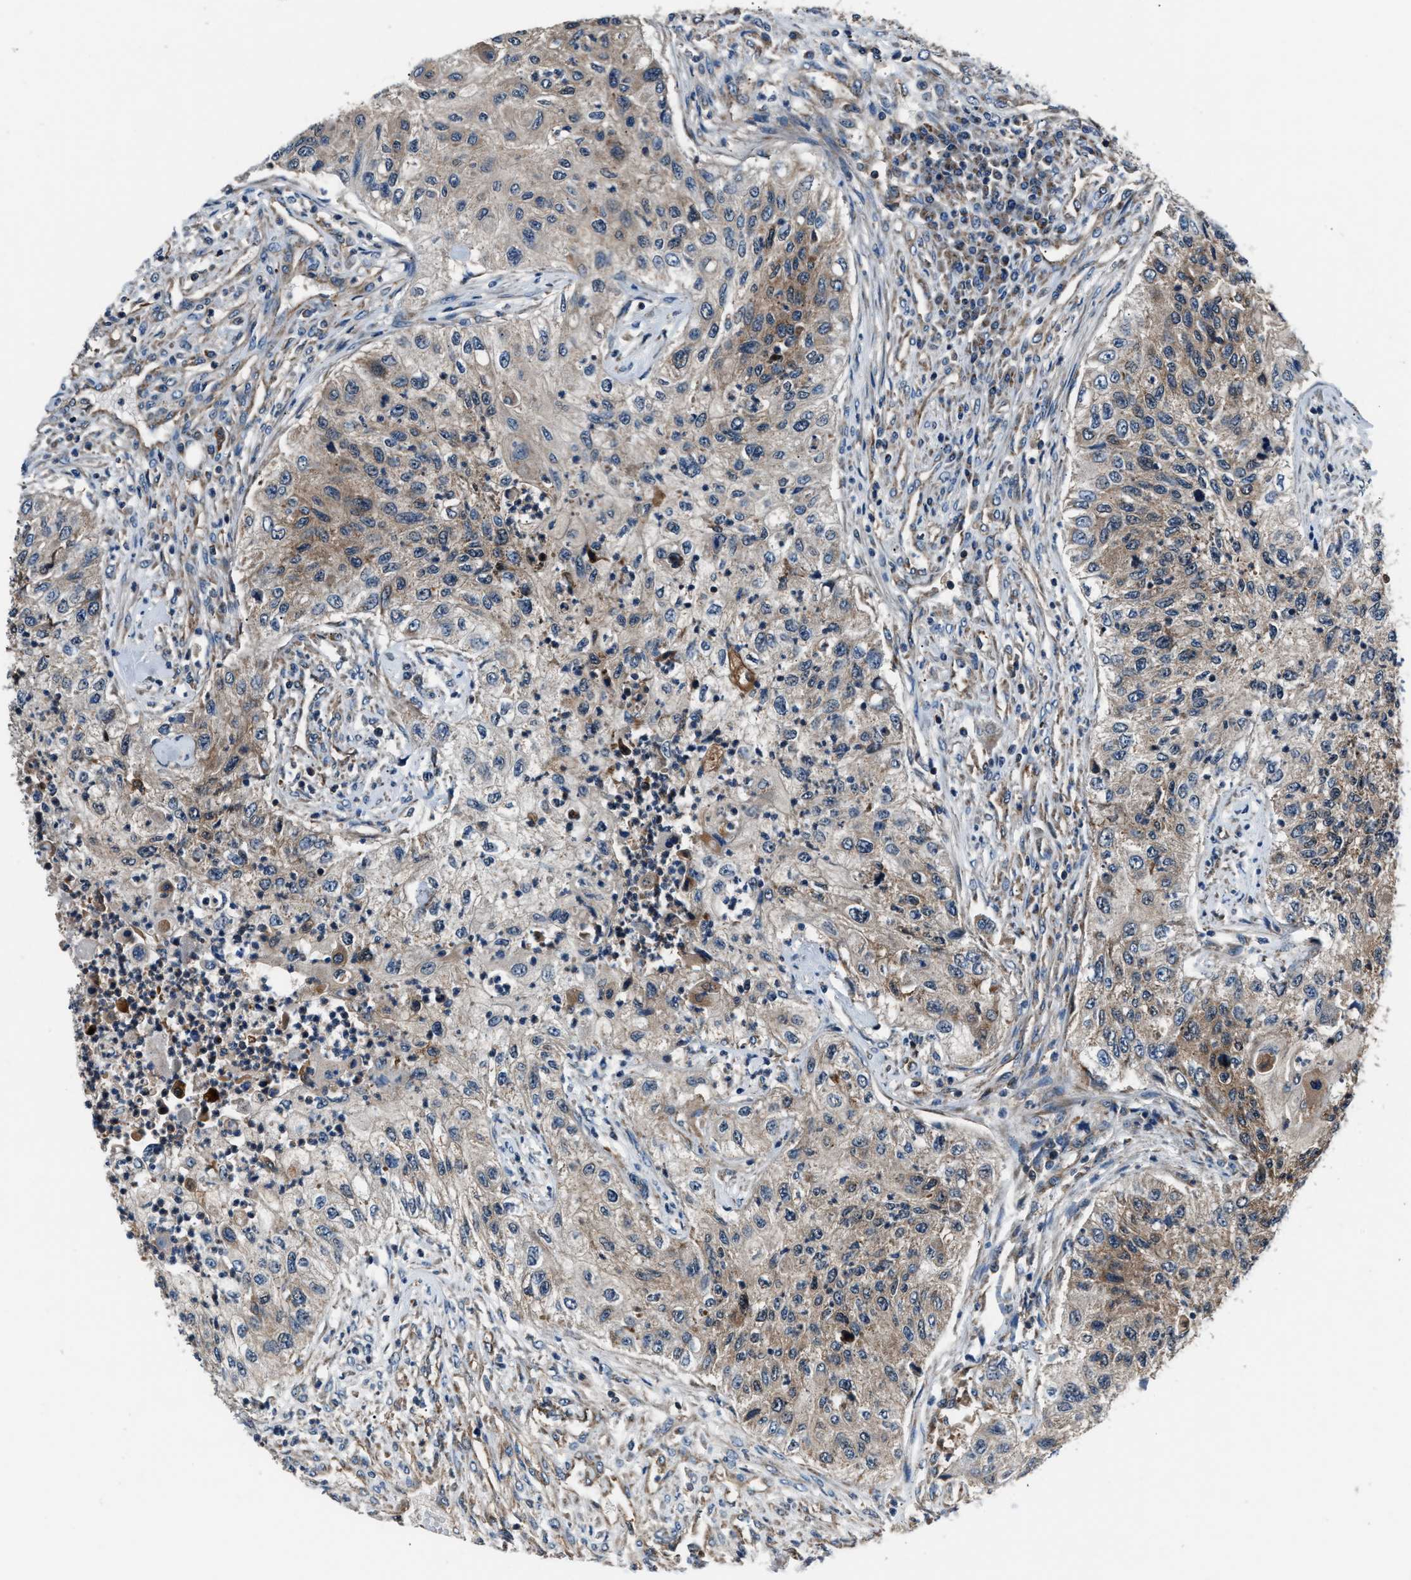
{"staining": {"intensity": "moderate", "quantity": "25%-75%", "location": "cytoplasmic/membranous"}, "tissue": "urothelial cancer", "cell_type": "Tumor cells", "image_type": "cancer", "snomed": [{"axis": "morphology", "description": "Urothelial carcinoma, High grade"}, {"axis": "topography", "description": "Urinary bladder"}], "caption": "DAB immunohistochemical staining of human urothelial cancer displays moderate cytoplasmic/membranous protein staining in about 25%-75% of tumor cells. (Brightfield microscopy of DAB IHC at high magnification).", "gene": "GGCT", "patient": {"sex": "female", "age": 60}}